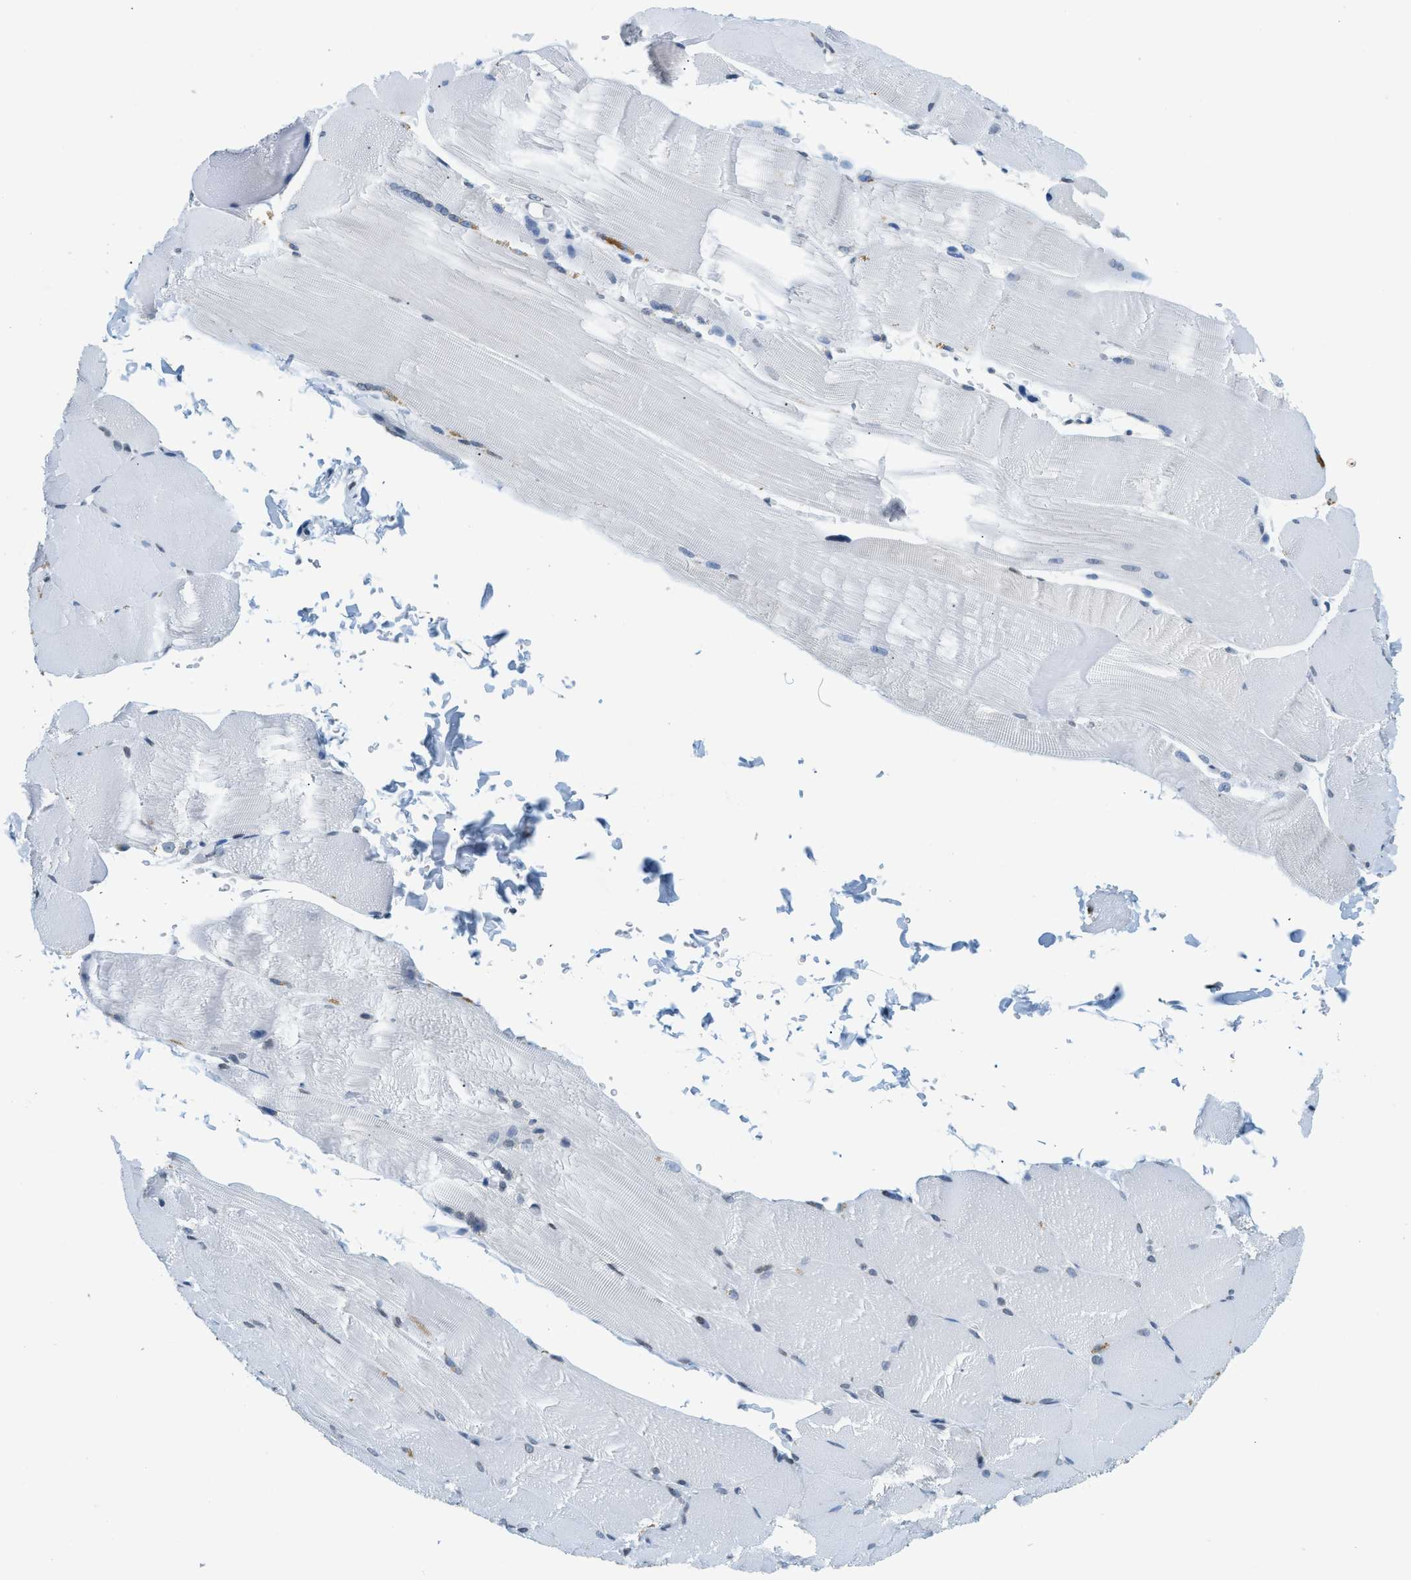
{"staining": {"intensity": "negative", "quantity": "none", "location": "none"}, "tissue": "skeletal muscle", "cell_type": "Myocytes", "image_type": "normal", "snomed": [{"axis": "morphology", "description": "Normal tissue, NOS"}, {"axis": "topography", "description": "Skin"}, {"axis": "topography", "description": "Skeletal muscle"}], "caption": "The photomicrograph shows no significant staining in myocytes of skeletal muscle.", "gene": "UVRAG", "patient": {"sex": "male", "age": 83}}